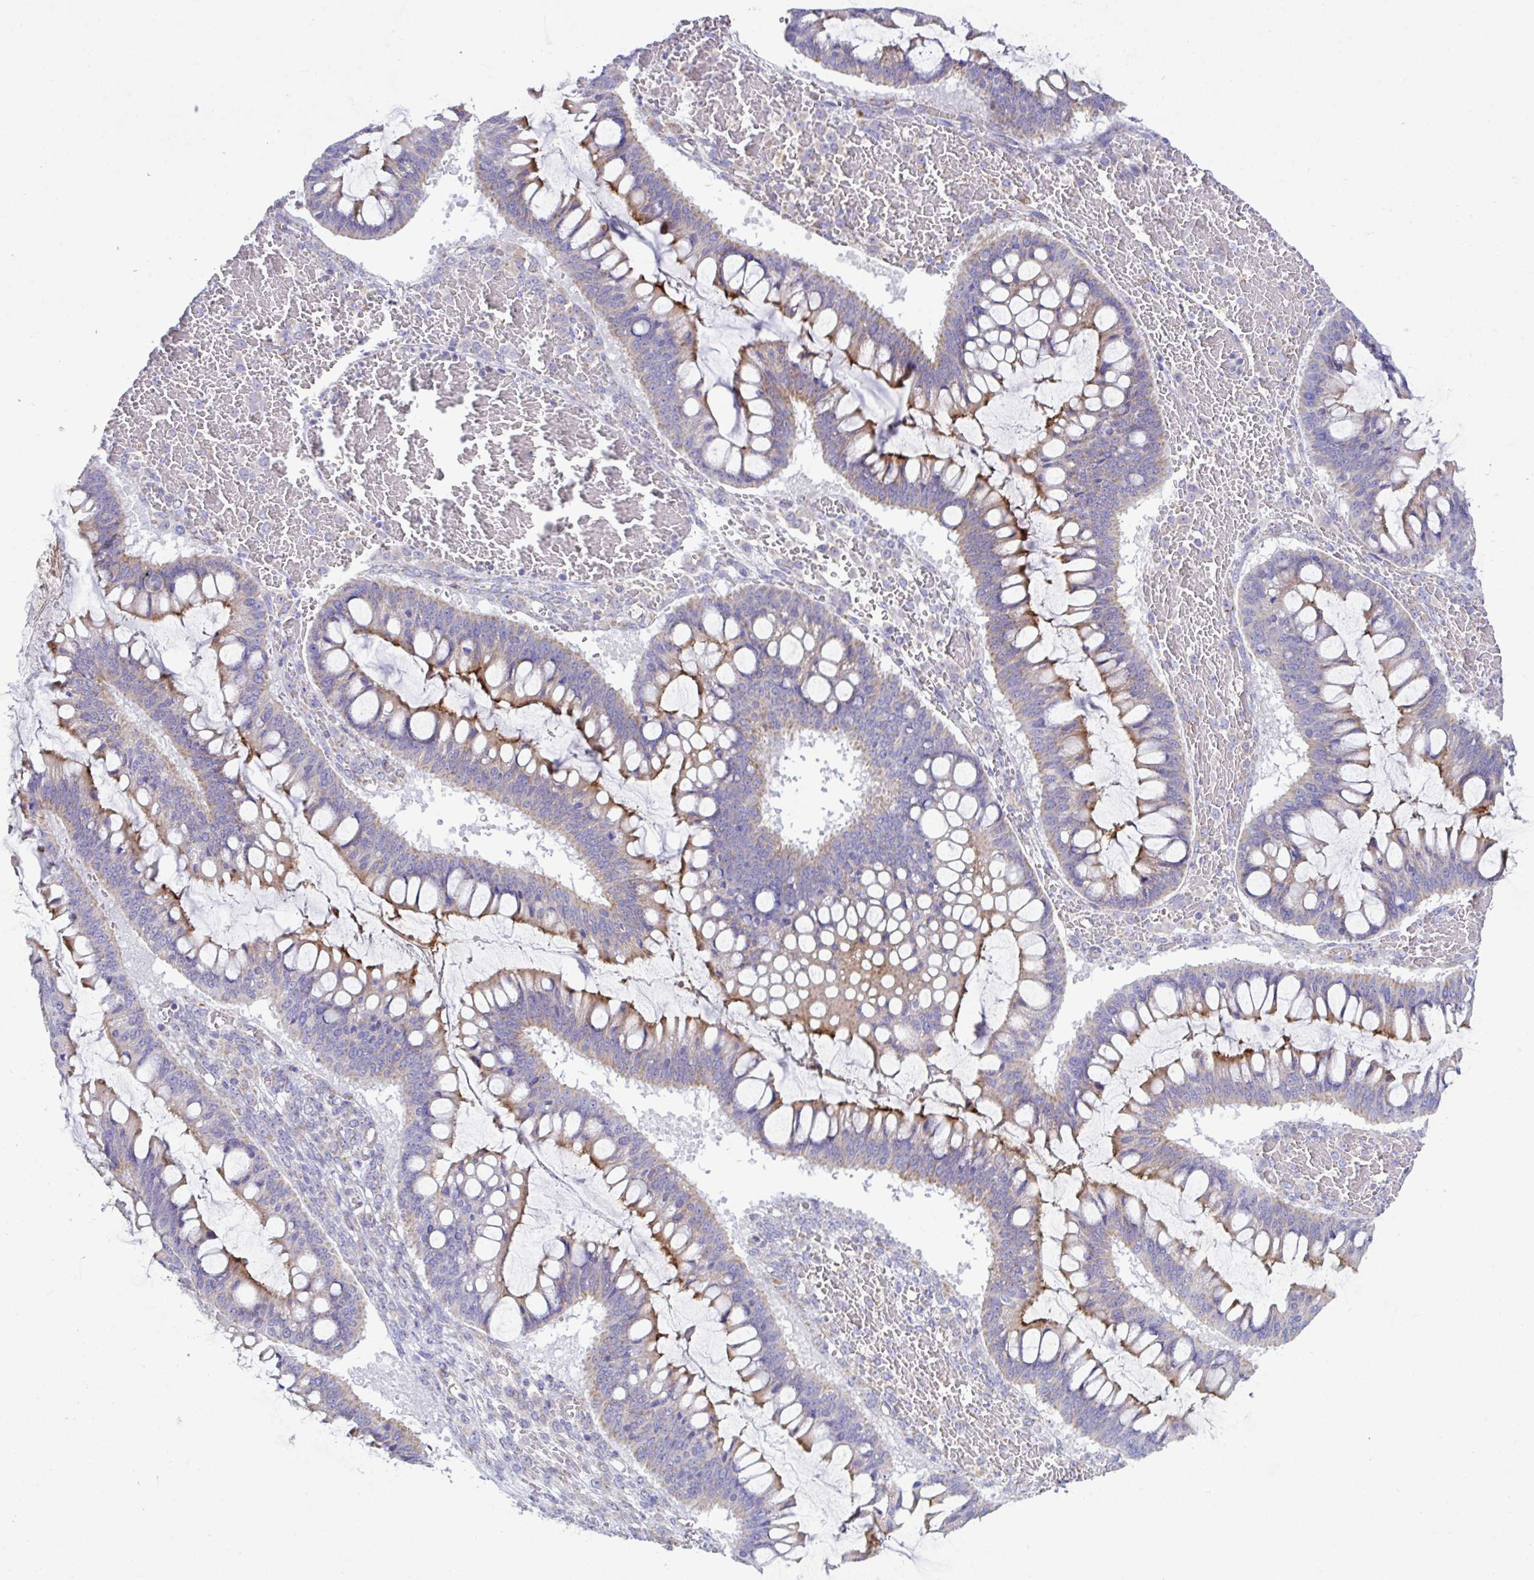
{"staining": {"intensity": "moderate", "quantity": "25%-75%", "location": "cytoplasmic/membranous"}, "tissue": "ovarian cancer", "cell_type": "Tumor cells", "image_type": "cancer", "snomed": [{"axis": "morphology", "description": "Cystadenocarcinoma, mucinous, NOS"}, {"axis": "topography", "description": "Ovary"}], "caption": "Immunohistochemistry photomicrograph of neoplastic tissue: mucinous cystadenocarcinoma (ovarian) stained using immunohistochemistry exhibits medium levels of moderate protein expression localized specifically in the cytoplasmic/membranous of tumor cells, appearing as a cytoplasmic/membranous brown color.", "gene": "DOK7", "patient": {"sex": "female", "age": 73}}